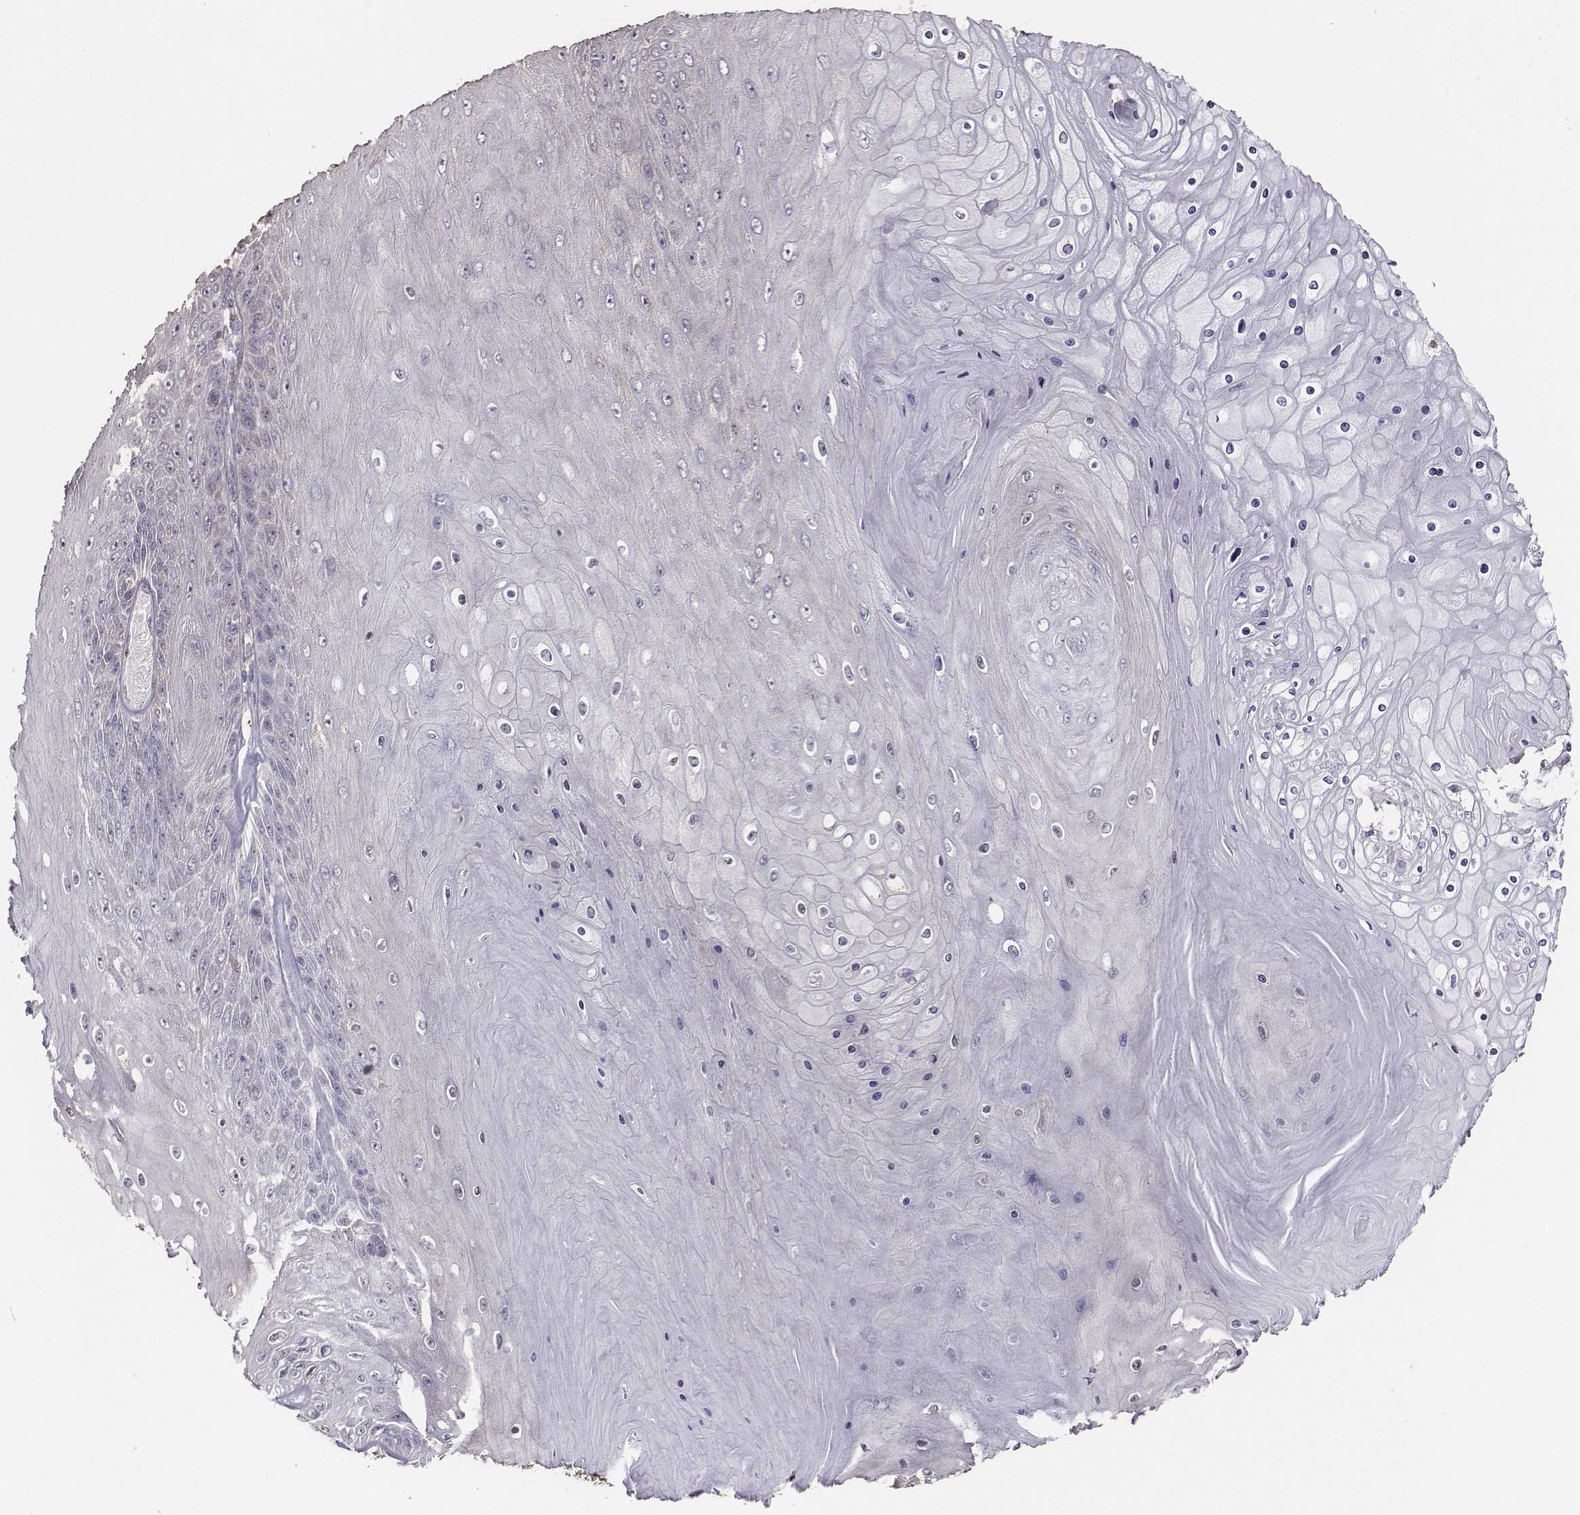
{"staining": {"intensity": "negative", "quantity": "none", "location": "none"}, "tissue": "skin cancer", "cell_type": "Tumor cells", "image_type": "cancer", "snomed": [{"axis": "morphology", "description": "Squamous cell carcinoma, NOS"}, {"axis": "topography", "description": "Skin"}], "caption": "There is no significant staining in tumor cells of skin cancer (squamous cell carcinoma).", "gene": "AP1B1", "patient": {"sex": "male", "age": 62}}